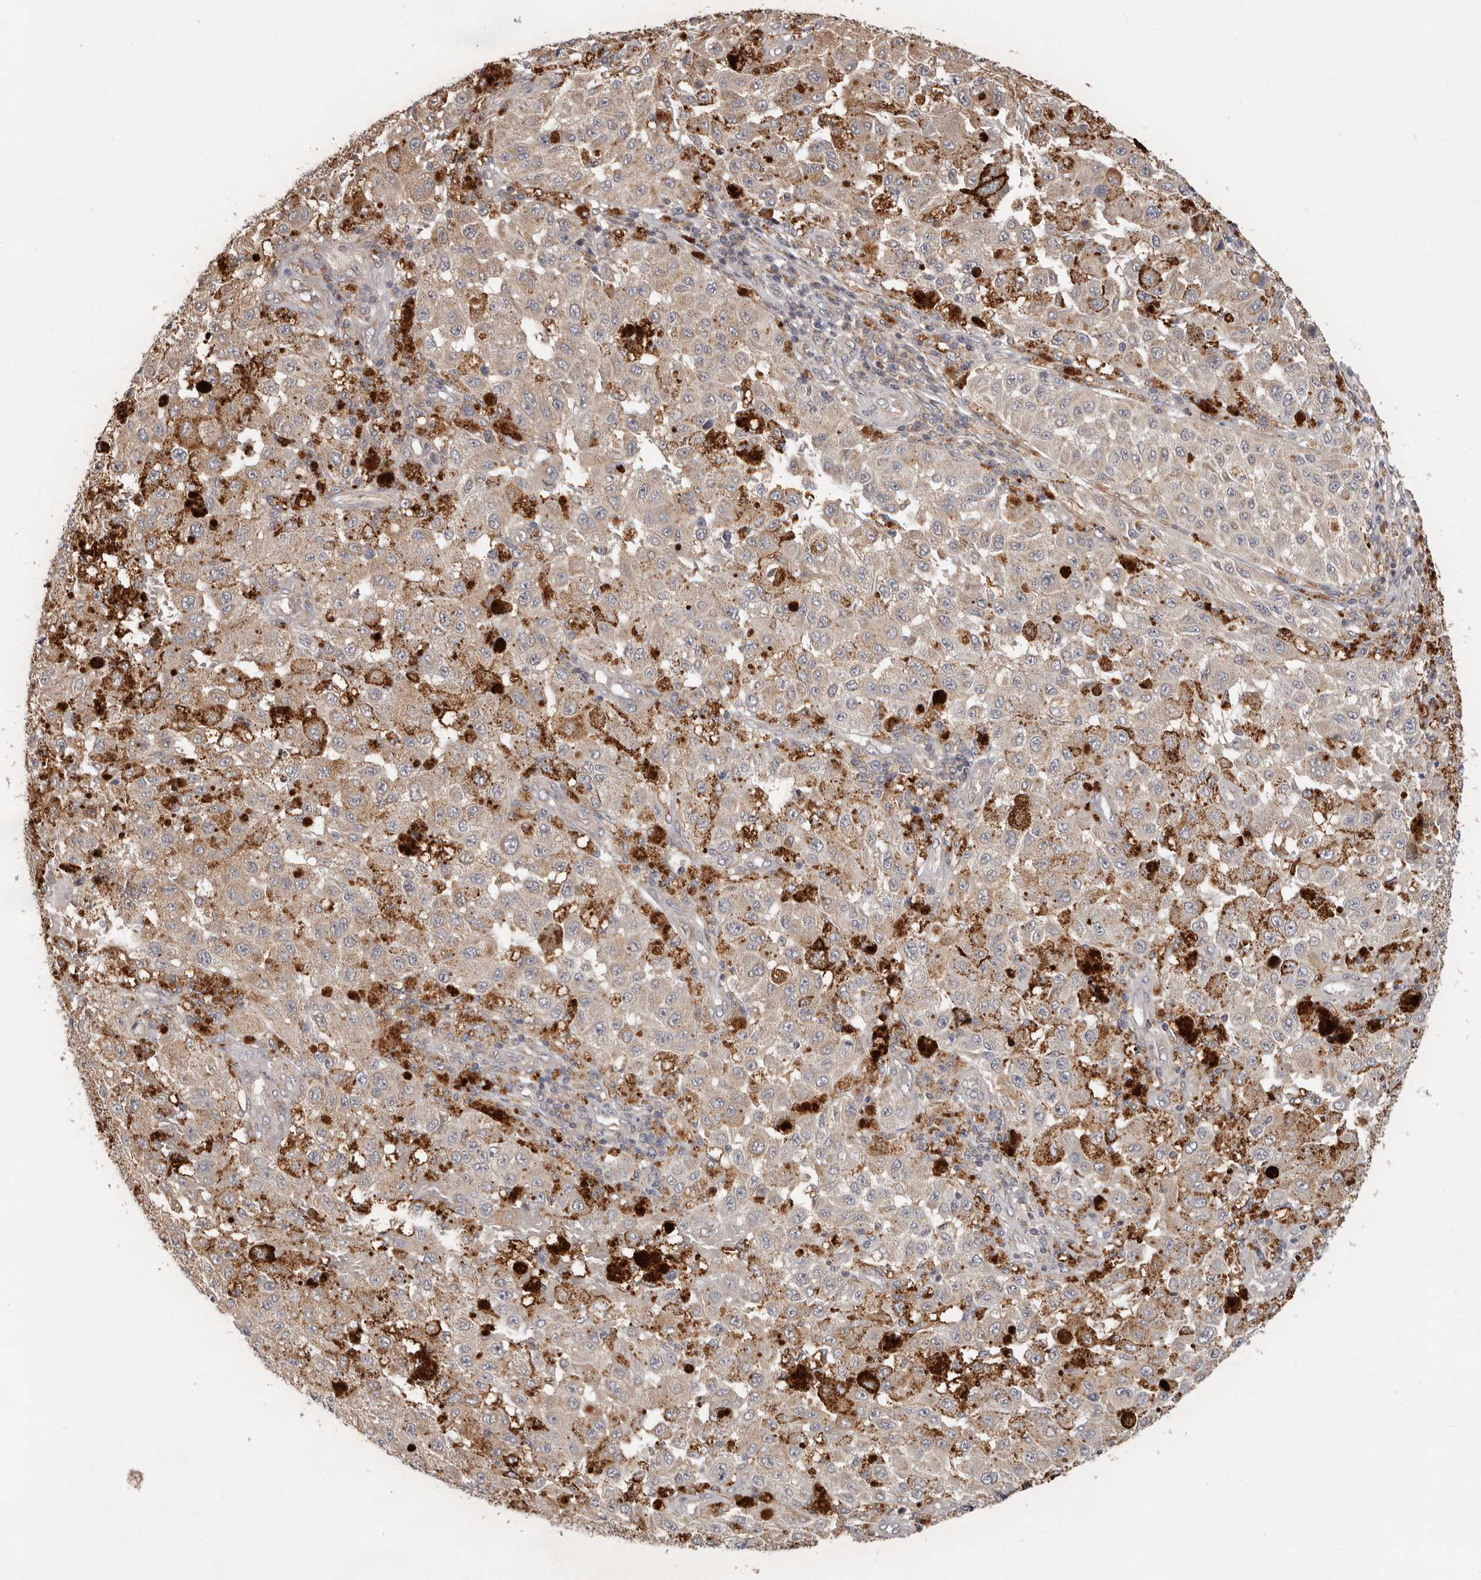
{"staining": {"intensity": "negative", "quantity": "none", "location": "none"}, "tissue": "melanoma", "cell_type": "Tumor cells", "image_type": "cancer", "snomed": [{"axis": "morphology", "description": "Malignant melanoma, NOS"}, {"axis": "topography", "description": "Skin"}], "caption": "This is an immunohistochemistry image of human malignant melanoma. There is no expression in tumor cells.", "gene": "LRP6", "patient": {"sex": "female", "age": 64}}